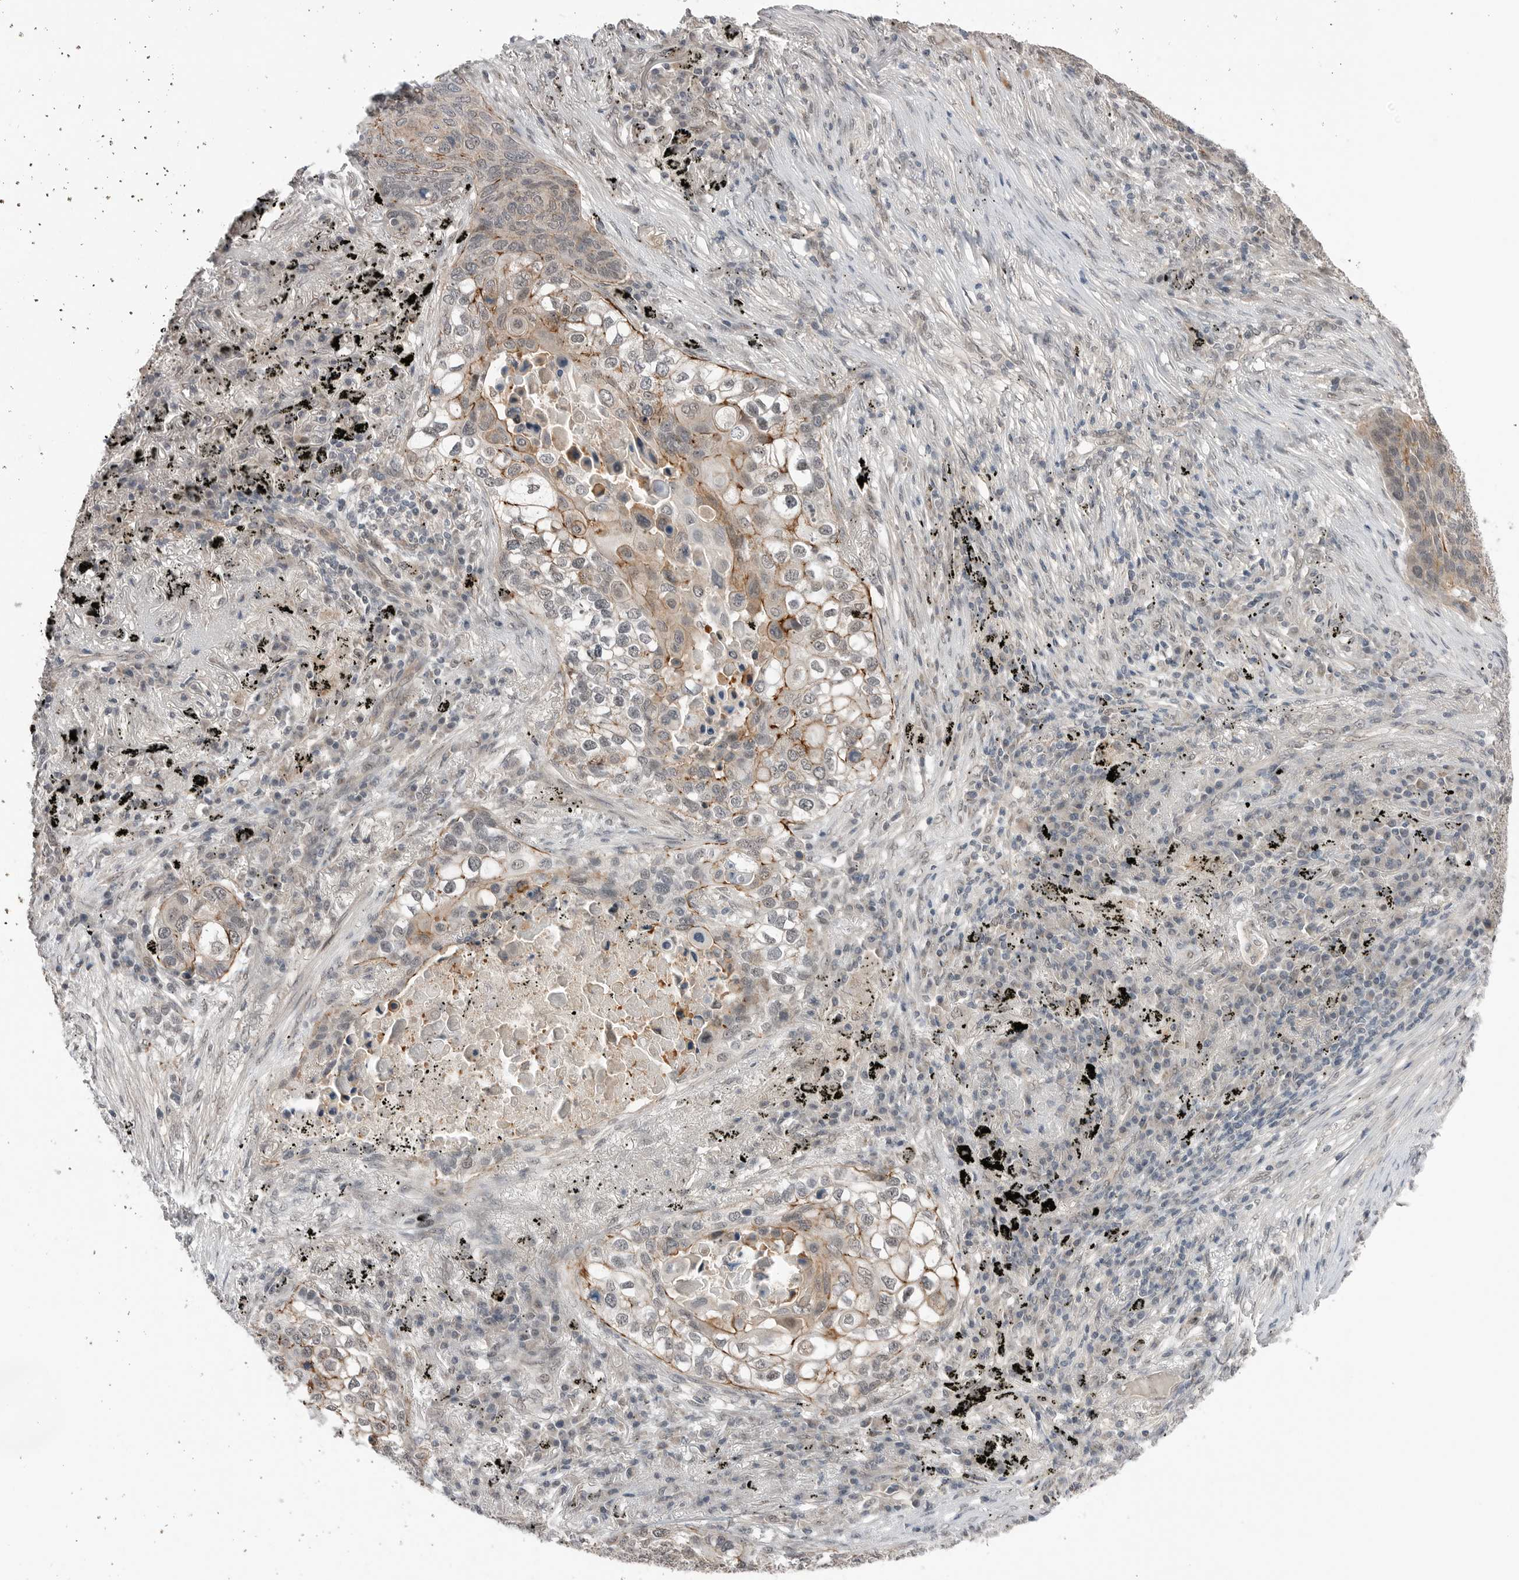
{"staining": {"intensity": "moderate", "quantity": "<25%", "location": "cytoplasmic/membranous"}, "tissue": "lung cancer", "cell_type": "Tumor cells", "image_type": "cancer", "snomed": [{"axis": "morphology", "description": "Squamous cell carcinoma, NOS"}, {"axis": "topography", "description": "Lung"}], "caption": "Immunohistochemistry histopathology image of lung cancer stained for a protein (brown), which displays low levels of moderate cytoplasmic/membranous positivity in approximately <25% of tumor cells.", "gene": "NTAQ1", "patient": {"sex": "female", "age": 63}}